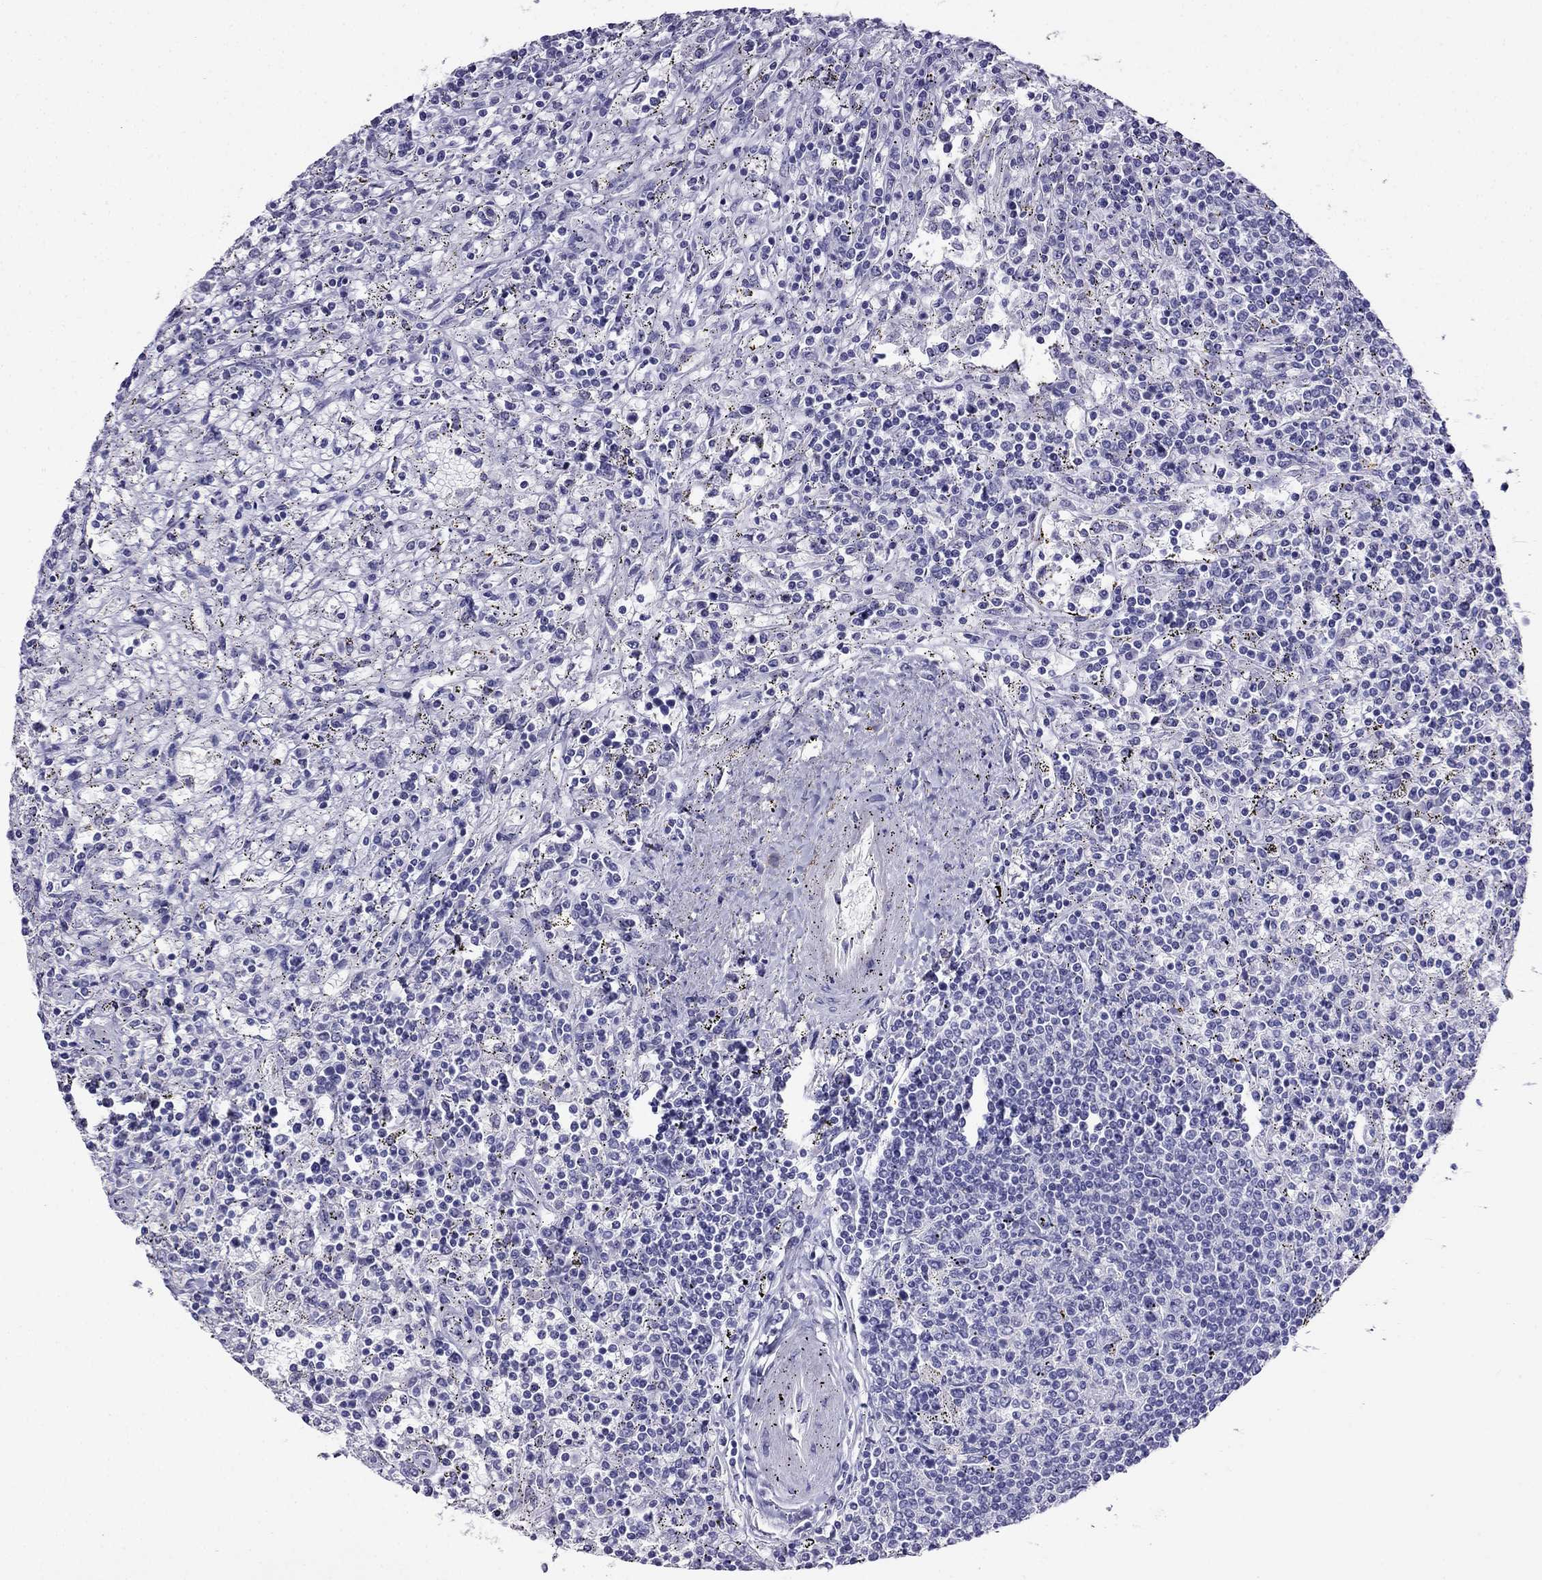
{"staining": {"intensity": "negative", "quantity": "none", "location": "none"}, "tissue": "lymphoma", "cell_type": "Tumor cells", "image_type": "cancer", "snomed": [{"axis": "morphology", "description": "Malignant lymphoma, non-Hodgkin's type, Low grade"}, {"axis": "topography", "description": "Spleen"}], "caption": "This is an IHC image of lymphoma. There is no staining in tumor cells.", "gene": "SCNN1D", "patient": {"sex": "male", "age": 62}}